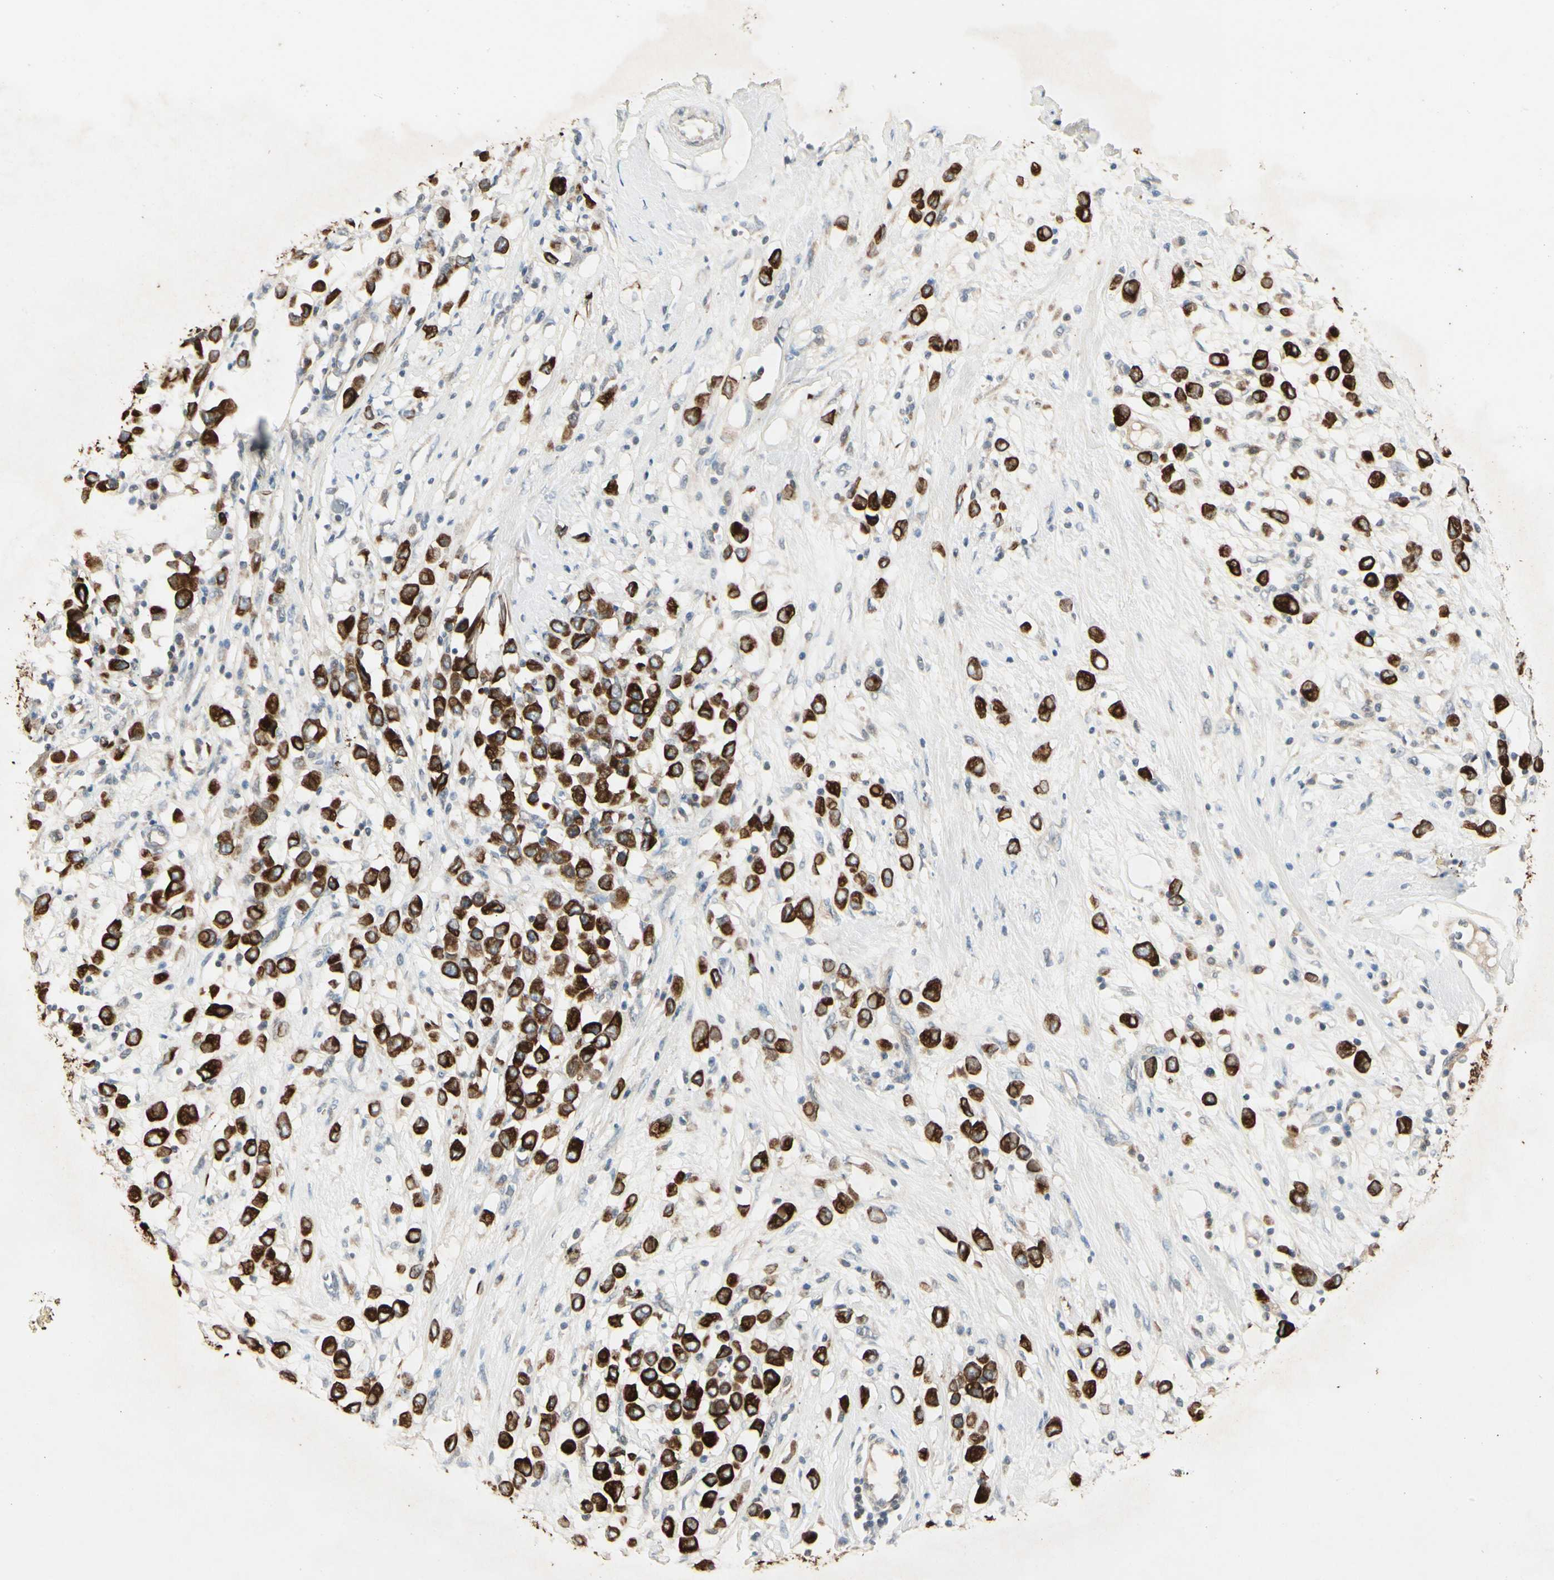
{"staining": {"intensity": "strong", "quantity": ">75%", "location": "cytoplasmic/membranous"}, "tissue": "breast cancer", "cell_type": "Tumor cells", "image_type": "cancer", "snomed": [{"axis": "morphology", "description": "Duct carcinoma"}, {"axis": "topography", "description": "Breast"}], "caption": "A brown stain labels strong cytoplasmic/membranous expression of a protein in human breast infiltrating ductal carcinoma tumor cells.", "gene": "SKIL", "patient": {"sex": "female", "age": 61}}